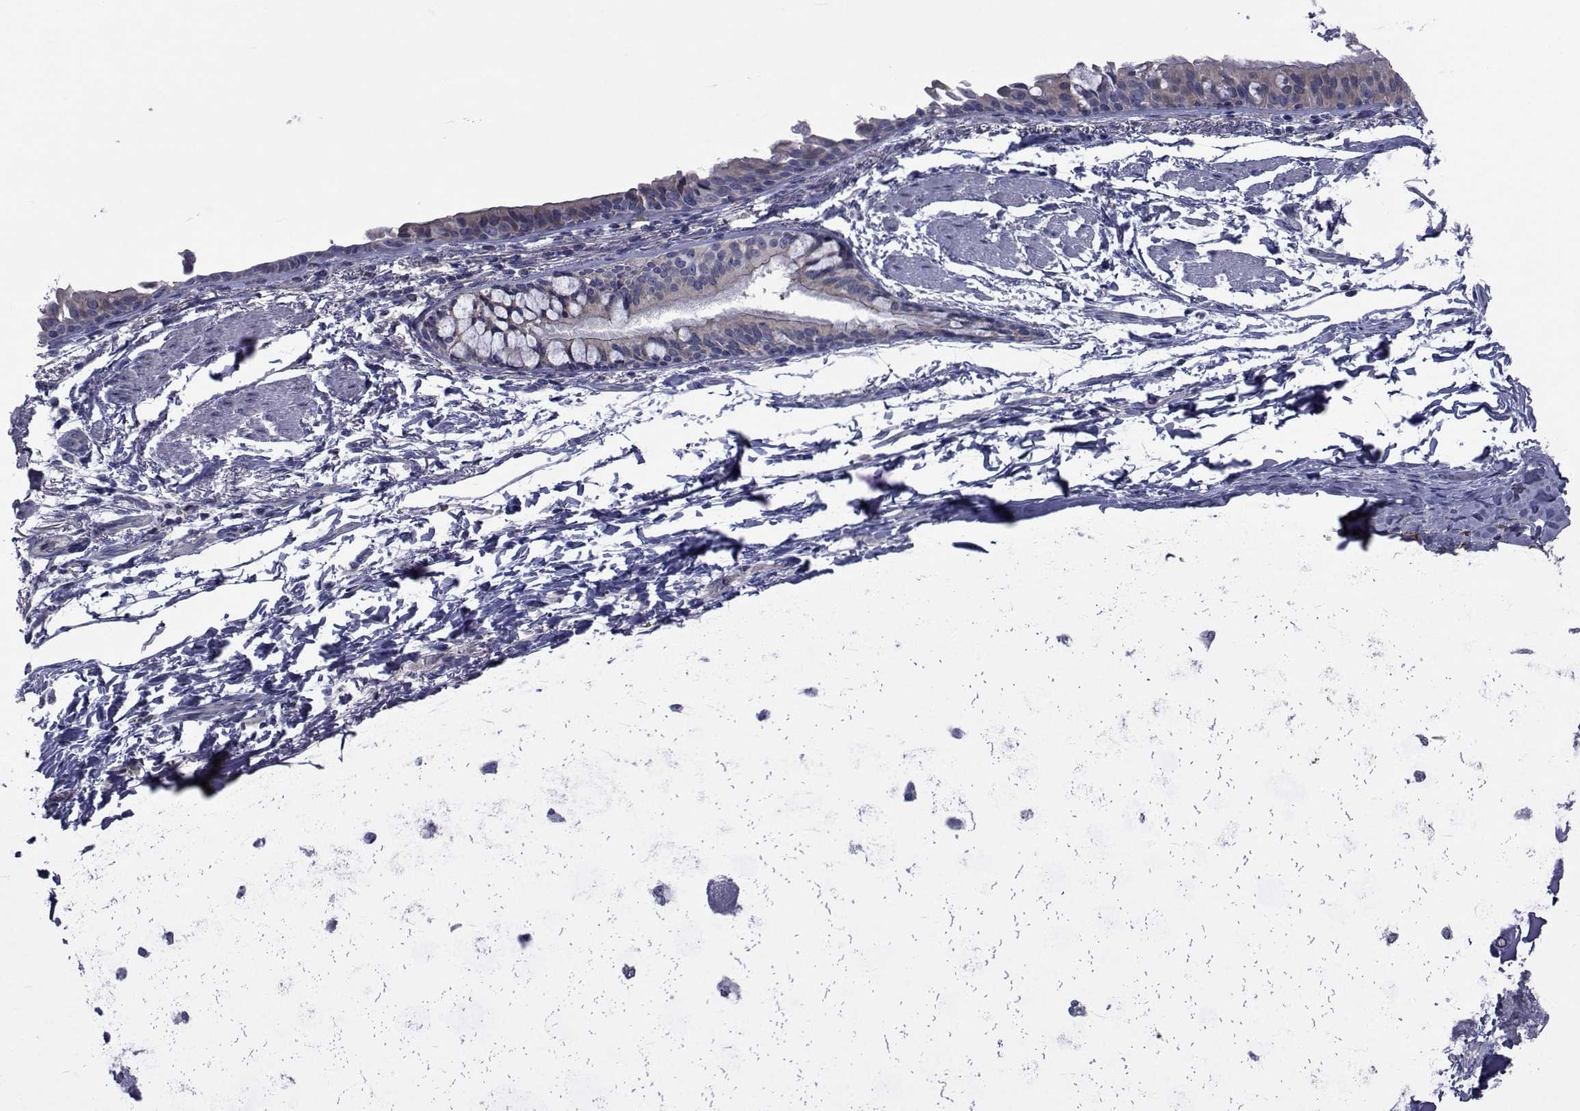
{"staining": {"intensity": "weak", "quantity": "25%-75%", "location": "cytoplasmic/membranous"}, "tissue": "bronchus", "cell_type": "Respiratory epithelial cells", "image_type": "normal", "snomed": [{"axis": "morphology", "description": "Normal tissue, NOS"}, {"axis": "morphology", "description": "Squamous cell carcinoma, NOS"}, {"axis": "topography", "description": "Bronchus"}, {"axis": "topography", "description": "Lung"}], "caption": "DAB immunohistochemical staining of unremarkable bronchus displays weak cytoplasmic/membranous protein staining in about 25%-75% of respiratory epithelial cells.", "gene": "SLC30A10", "patient": {"sex": "male", "age": 69}}